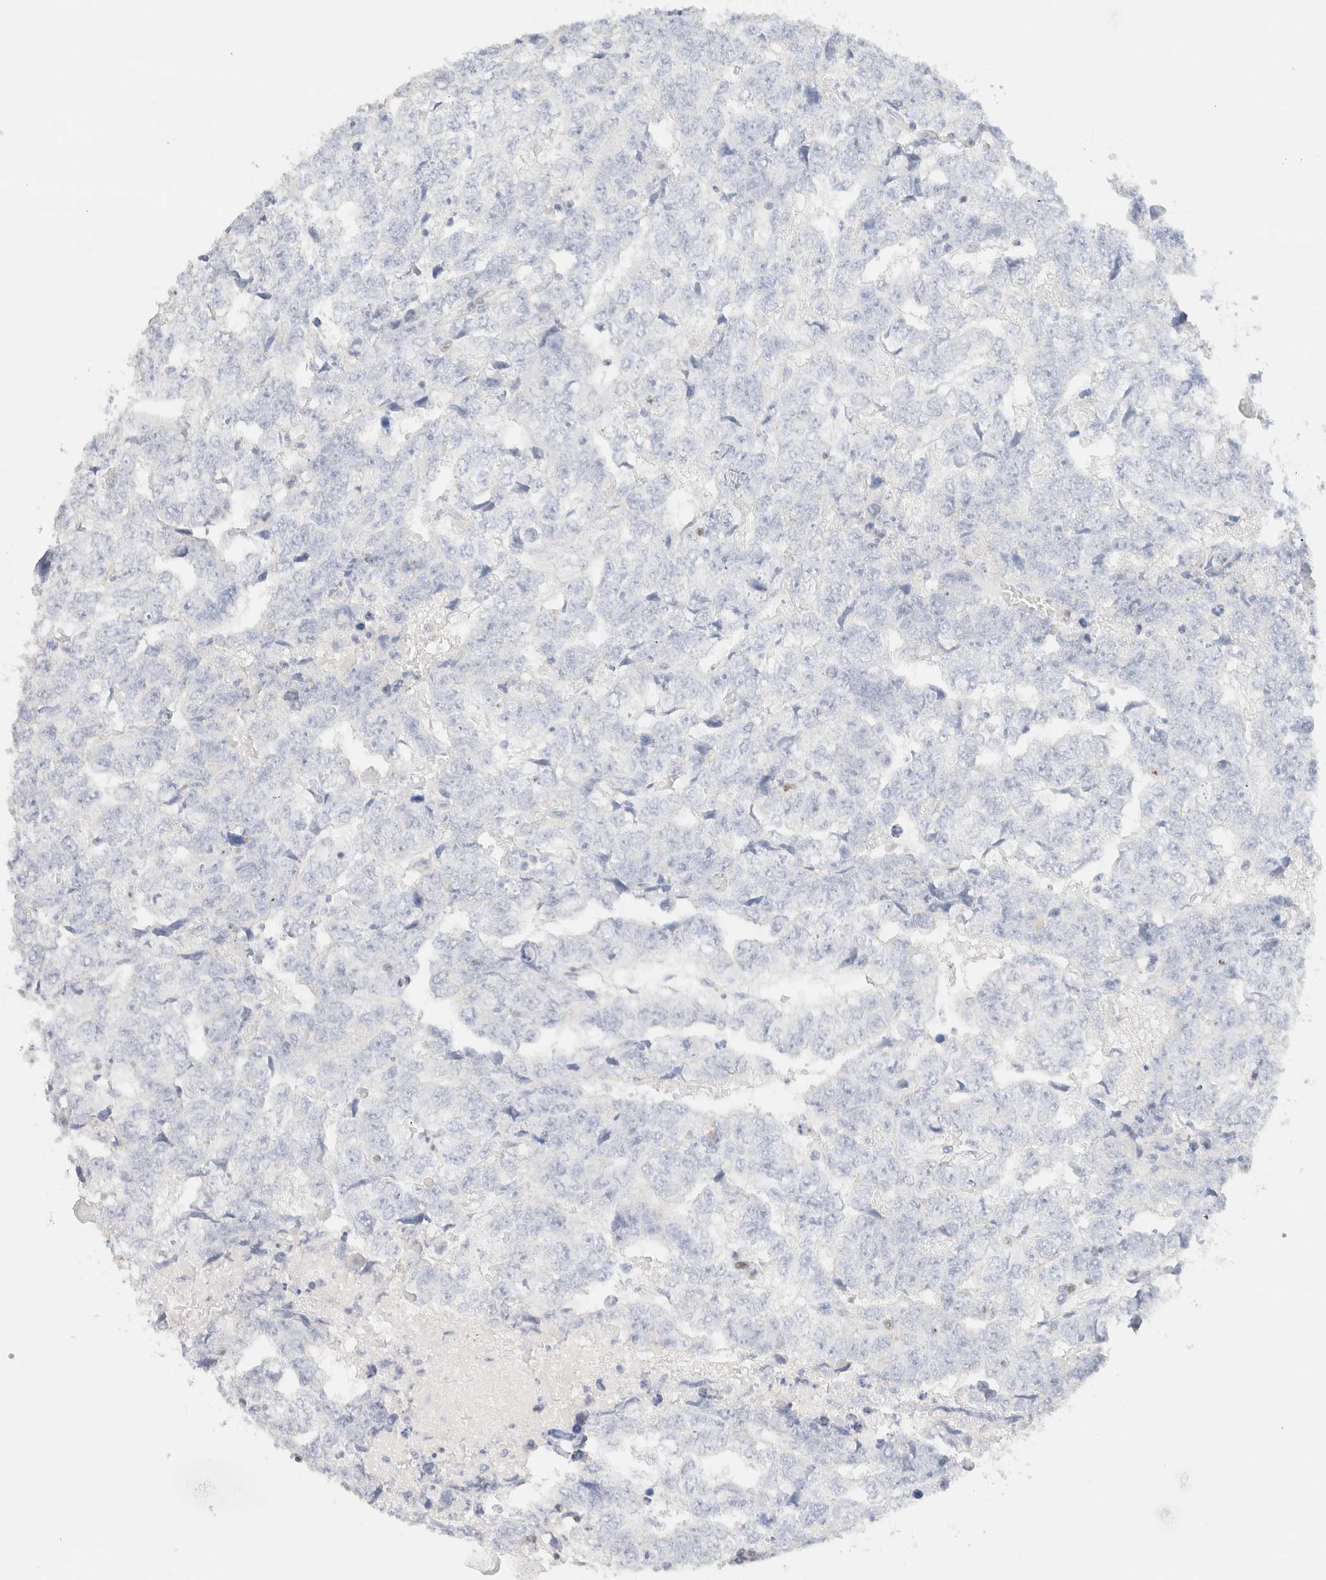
{"staining": {"intensity": "negative", "quantity": "none", "location": "none"}, "tissue": "testis cancer", "cell_type": "Tumor cells", "image_type": "cancer", "snomed": [{"axis": "morphology", "description": "Carcinoma, Embryonal, NOS"}, {"axis": "topography", "description": "Testis"}], "caption": "There is no significant expression in tumor cells of testis embryonal carcinoma.", "gene": "IKZF3", "patient": {"sex": "male", "age": 36}}